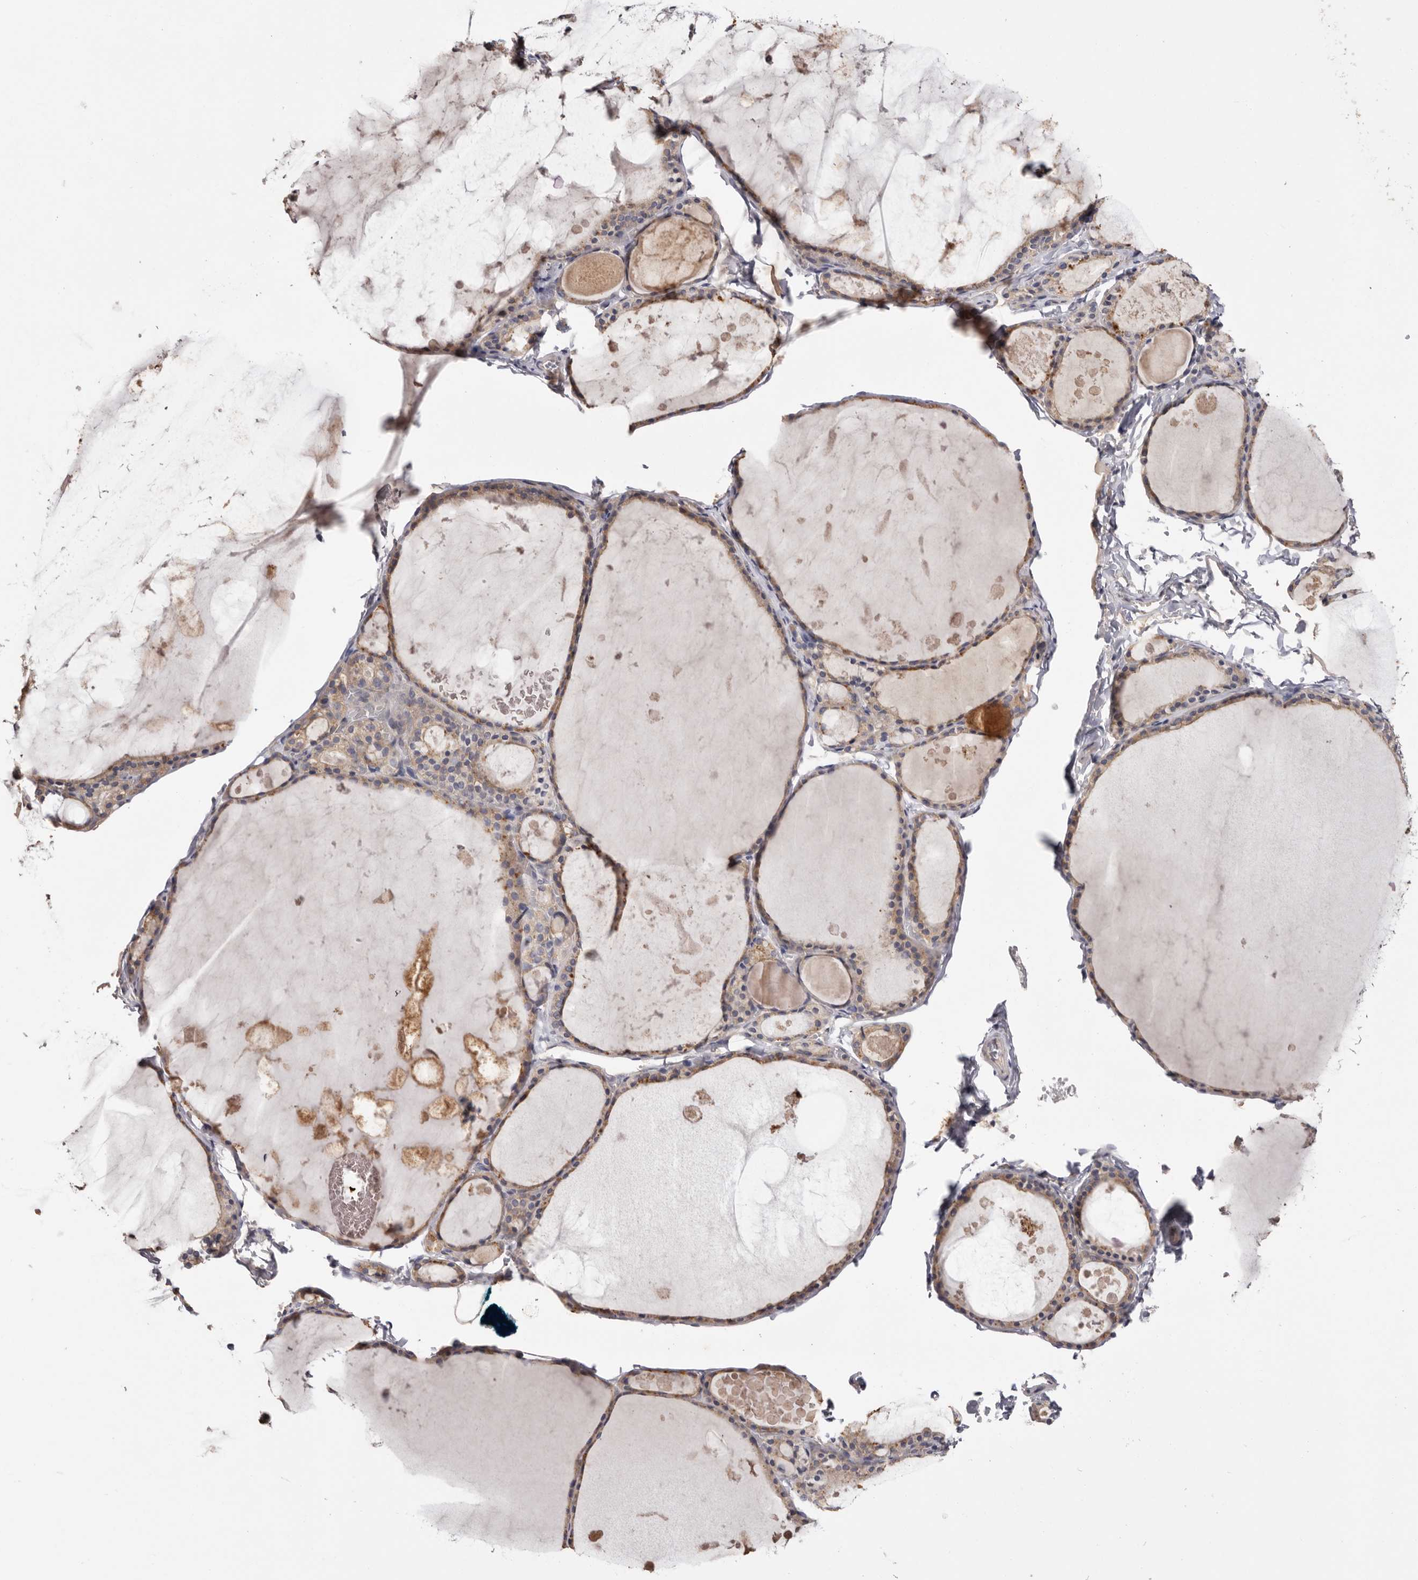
{"staining": {"intensity": "moderate", "quantity": ">75%", "location": "cytoplasmic/membranous"}, "tissue": "thyroid gland", "cell_type": "Glandular cells", "image_type": "normal", "snomed": [{"axis": "morphology", "description": "Normal tissue, NOS"}, {"axis": "topography", "description": "Thyroid gland"}], "caption": "Immunohistochemistry staining of benign thyroid gland, which exhibits medium levels of moderate cytoplasmic/membranous positivity in about >75% of glandular cells indicating moderate cytoplasmic/membranous protein staining. The staining was performed using DAB (3,3'-diaminobenzidine) (brown) for protein detection and nuclei were counterstained in hematoxylin (blue).", "gene": "FAM167B", "patient": {"sex": "male", "age": 56}}